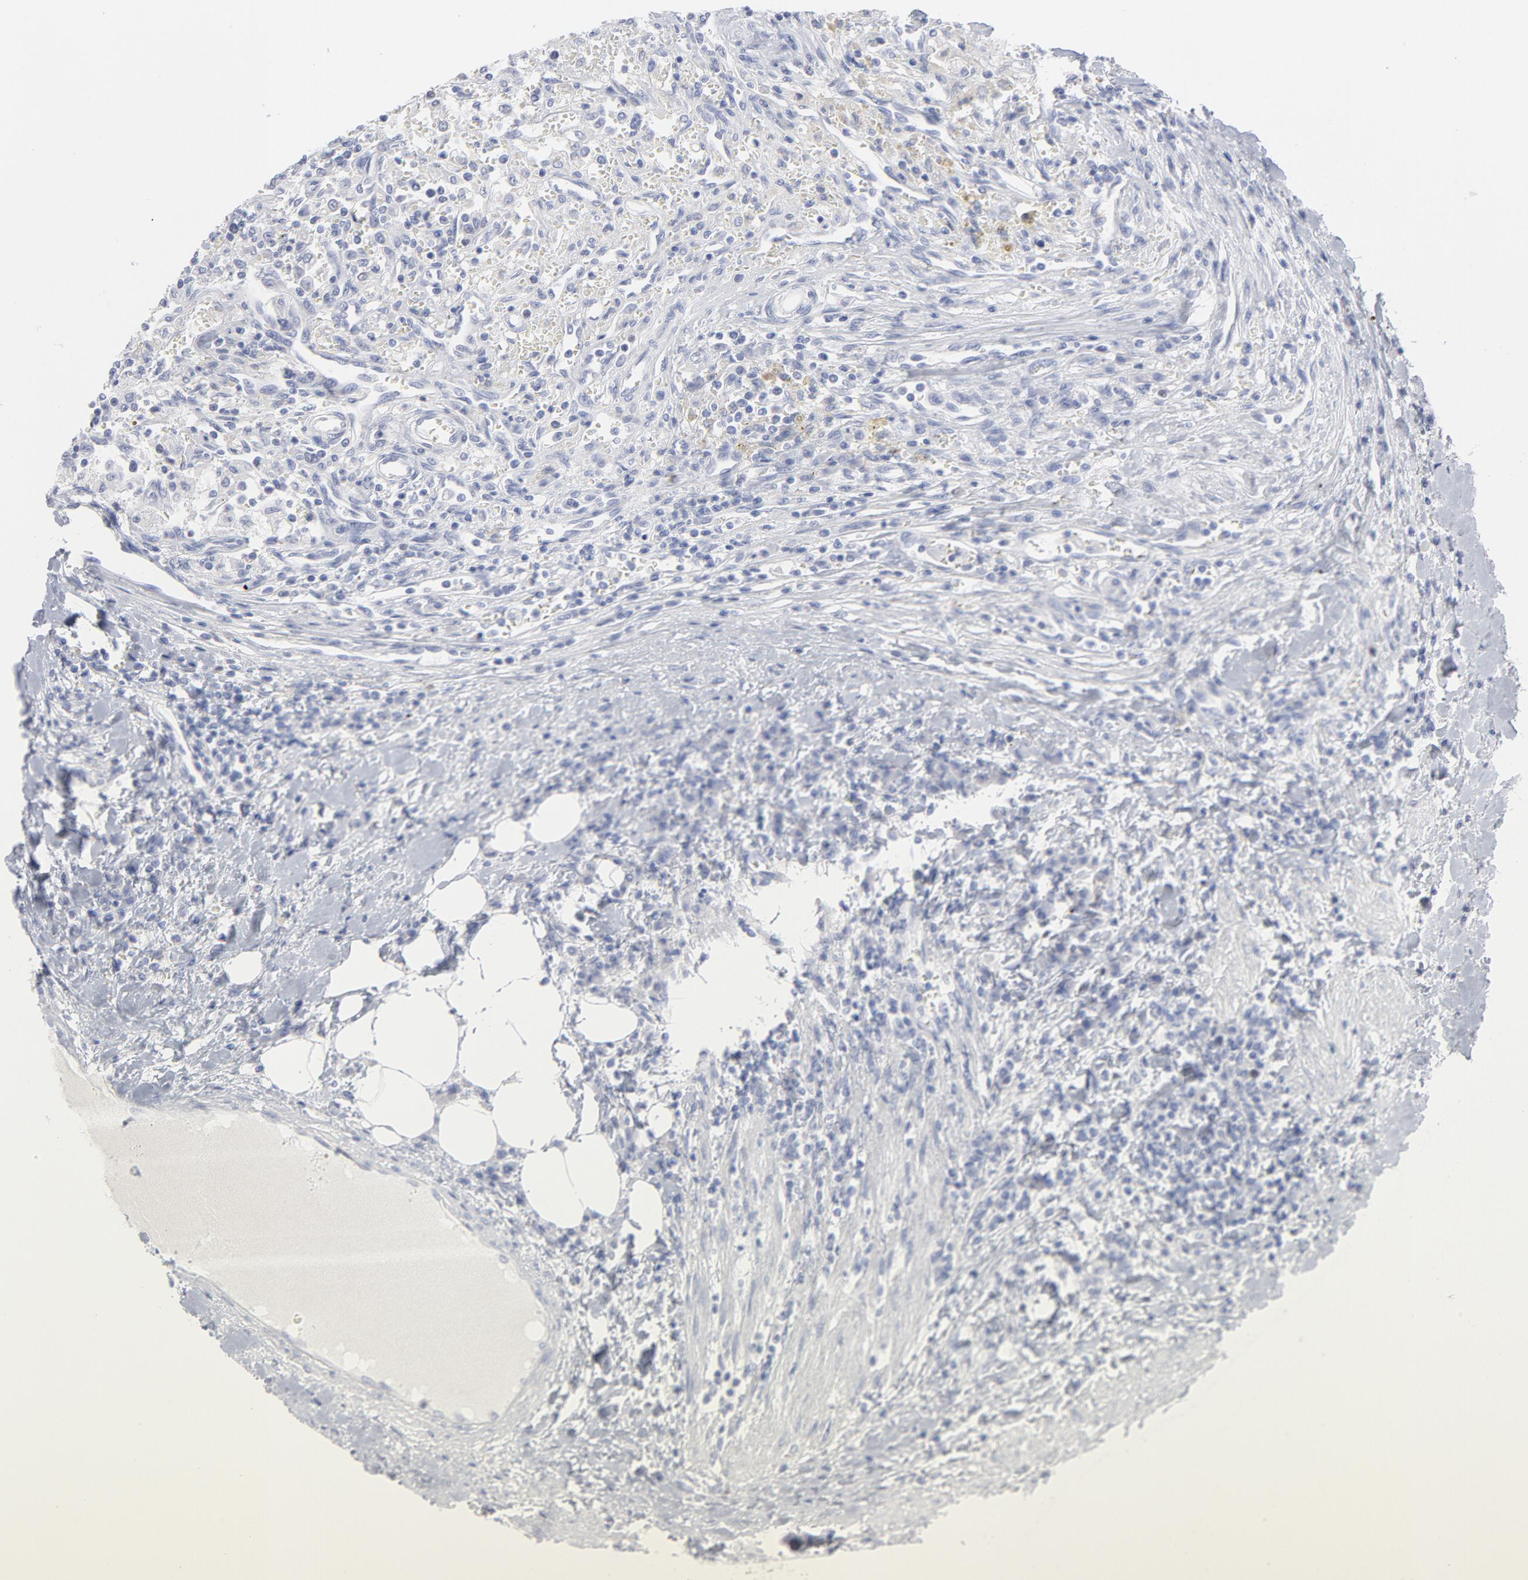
{"staining": {"intensity": "negative", "quantity": "none", "location": "none"}, "tissue": "renal cancer", "cell_type": "Tumor cells", "image_type": "cancer", "snomed": [{"axis": "morphology", "description": "Normal tissue, NOS"}, {"axis": "morphology", "description": "Adenocarcinoma, NOS"}, {"axis": "topography", "description": "Kidney"}], "caption": "Image shows no significant protein positivity in tumor cells of renal adenocarcinoma. (DAB IHC, high magnification).", "gene": "MCM7", "patient": {"sex": "male", "age": 71}}